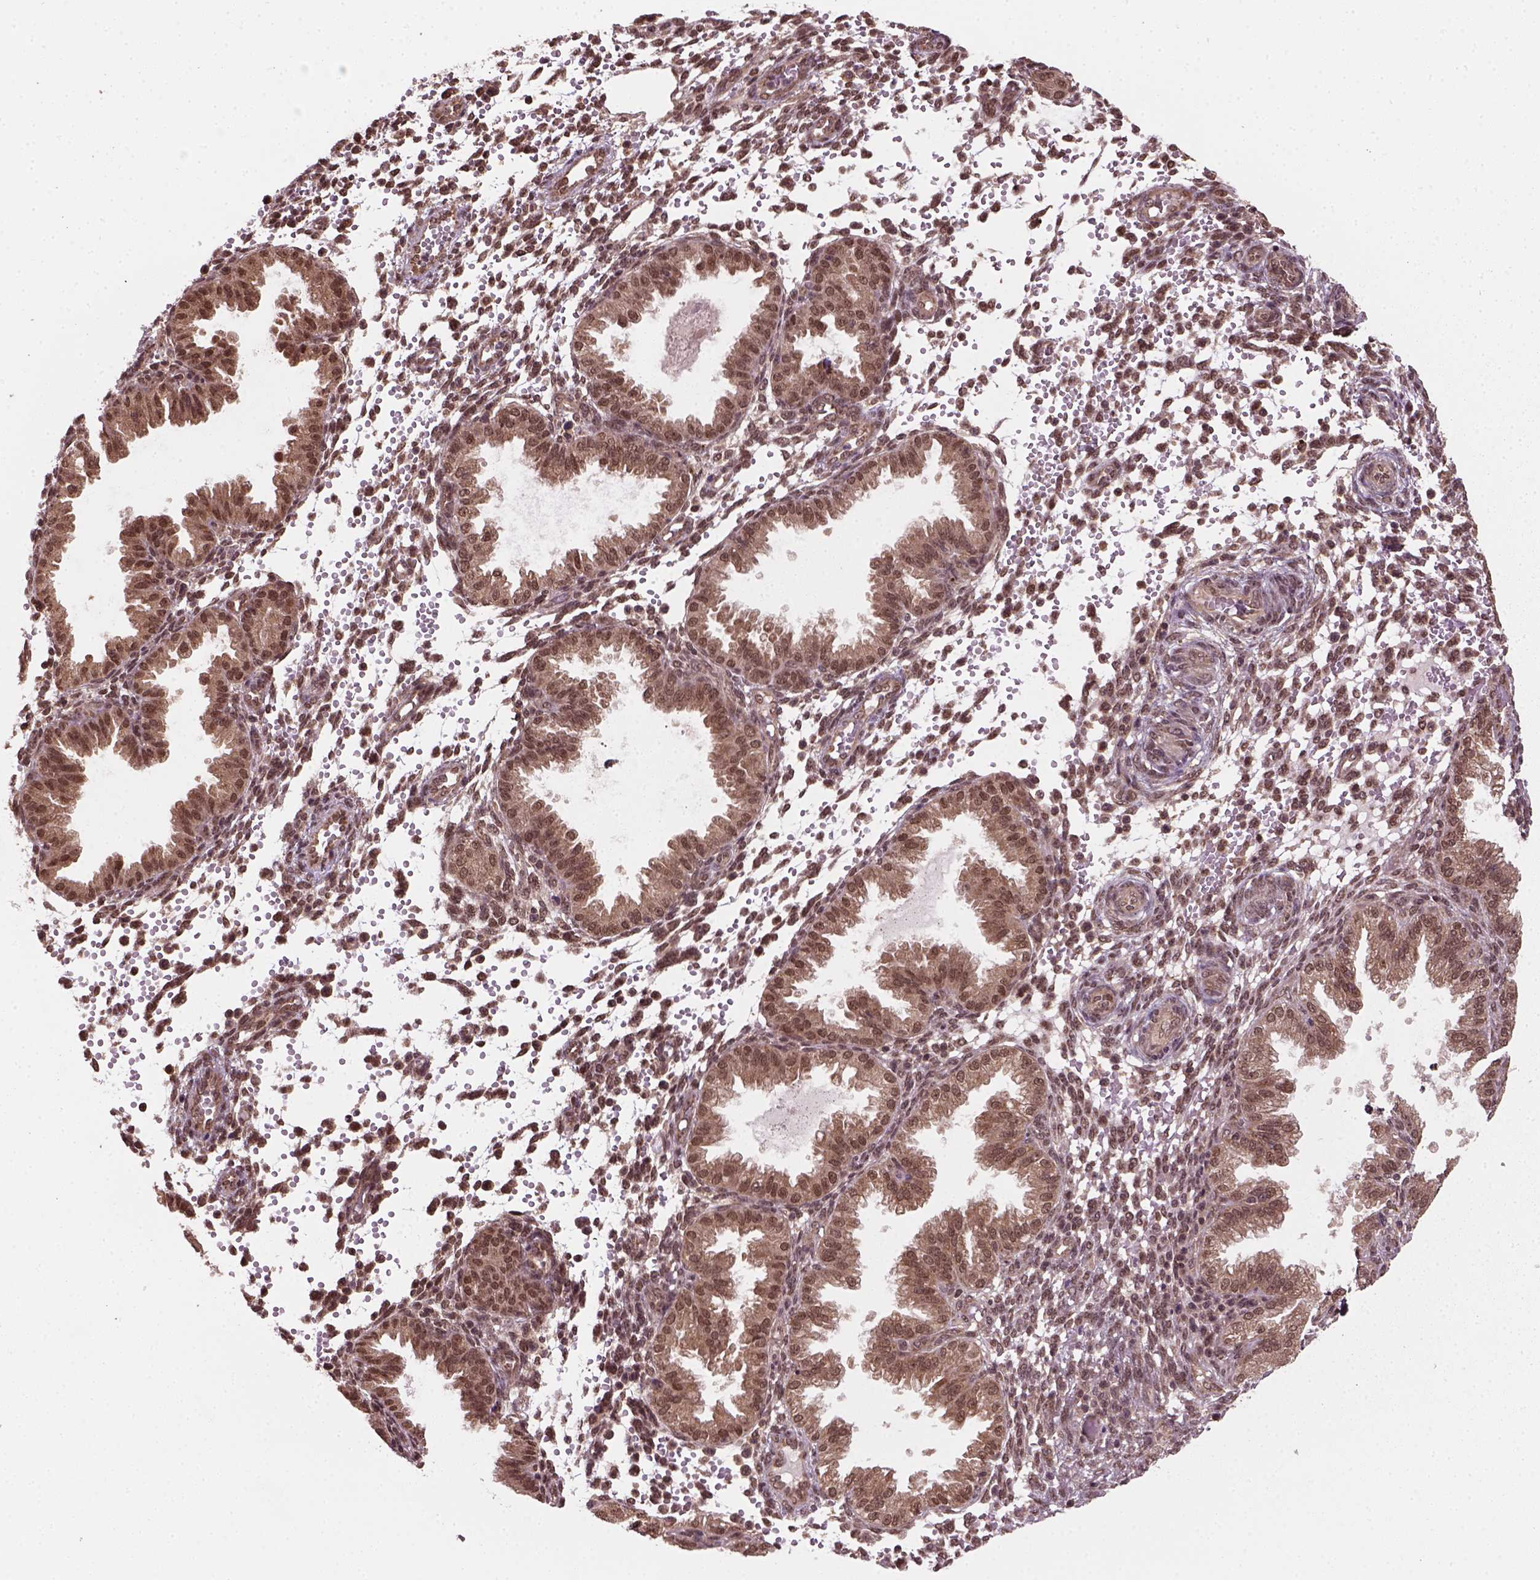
{"staining": {"intensity": "moderate", "quantity": ">75%", "location": "cytoplasmic/membranous,nuclear"}, "tissue": "endometrium", "cell_type": "Cells in endometrial stroma", "image_type": "normal", "snomed": [{"axis": "morphology", "description": "Normal tissue, NOS"}, {"axis": "topography", "description": "Endometrium"}], "caption": "Immunohistochemistry photomicrograph of benign endometrium stained for a protein (brown), which shows medium levels of moderate cytoplasmic/membranous,nuclear staining in about >75% of cells in endometrial stroma.", "gene": "NUDT9", "patient": {"sex": "female", "age": 33}}